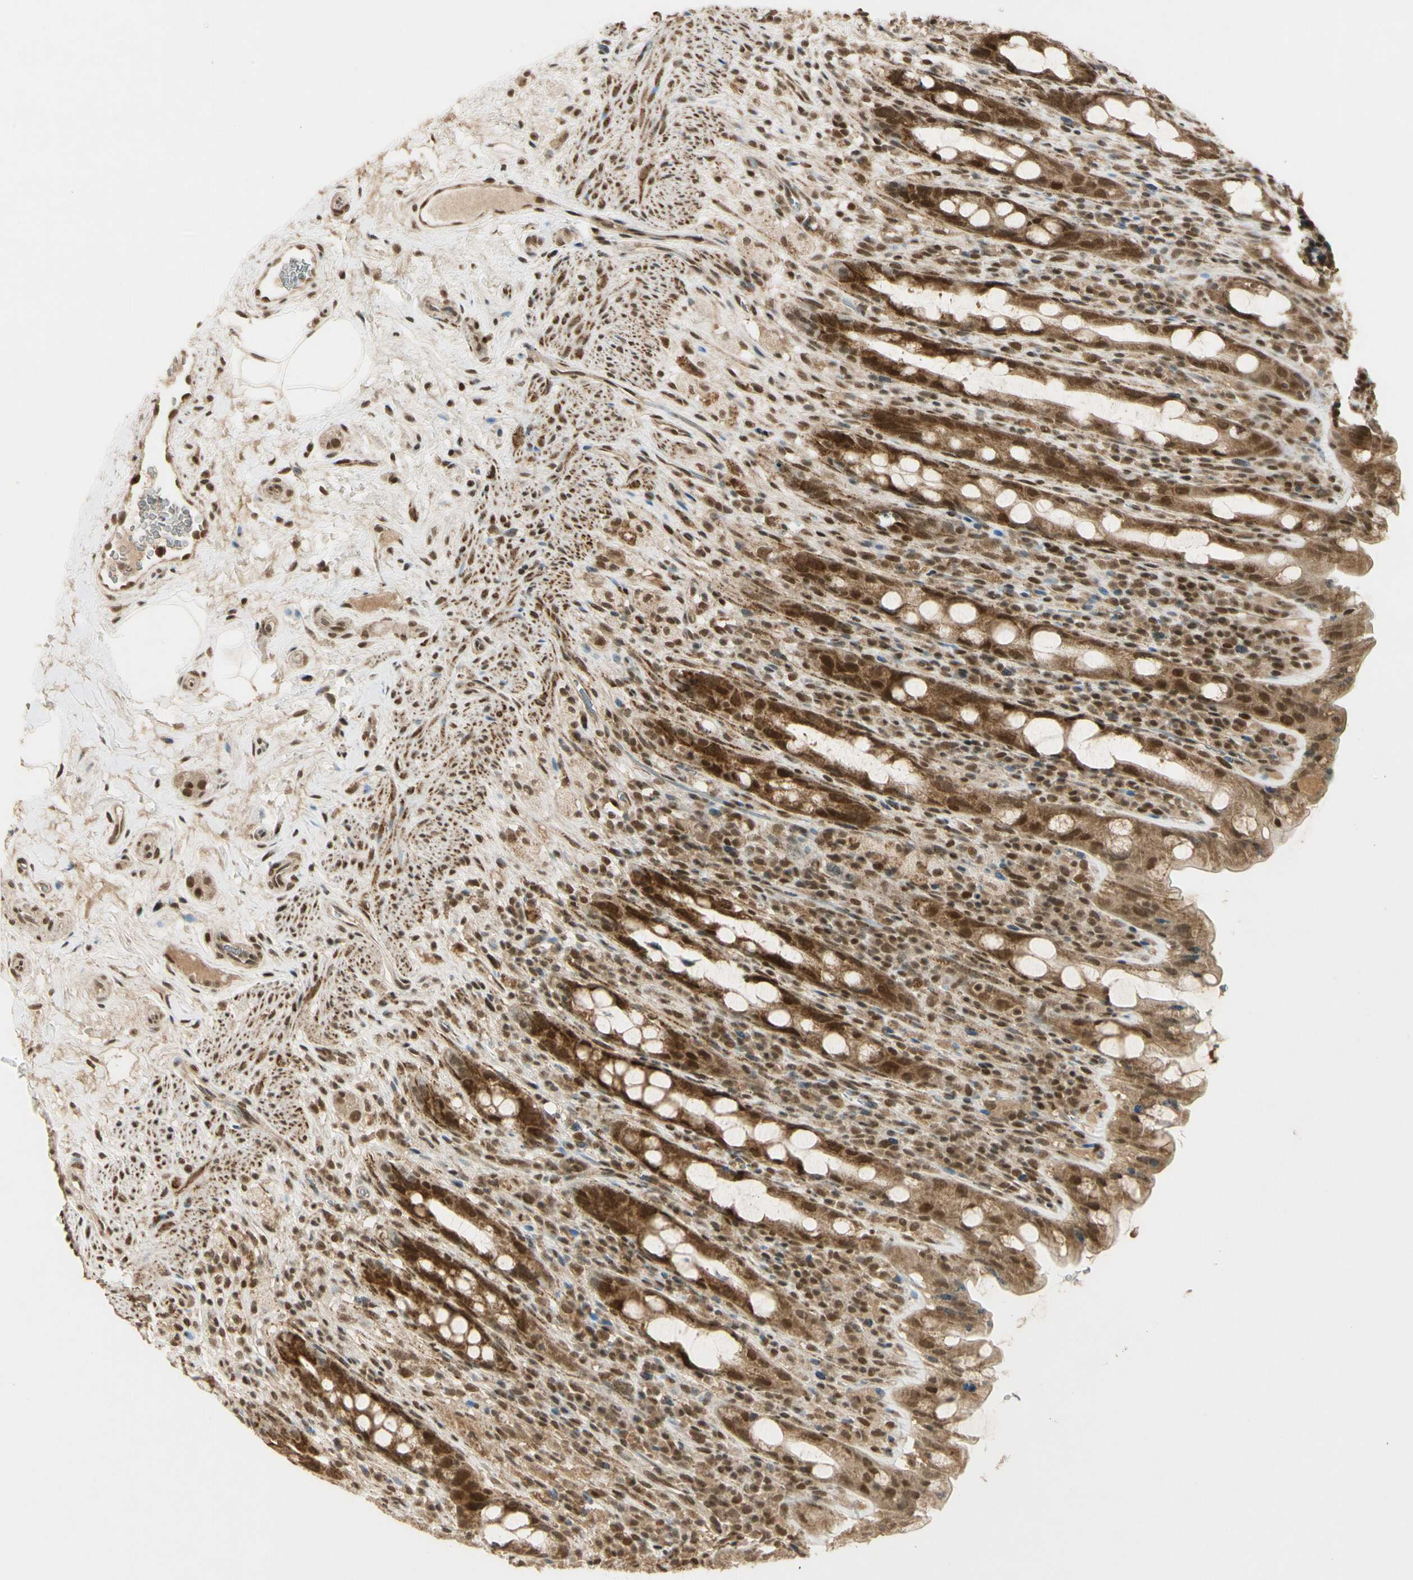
{"staining": {"intensity": "moderate", "quantity": ">75%", "location": "cytoplasmic/membranous,nuclear"}, "tissue": "rectum", "cell_type": "Glandular cells", "image_type": "normal", "snomed": [{"axis": "morphology", "description": "Normal tissue, NOS"}, {"axis": "topography", "description": "Rectum"}], "caption": "Immunohistochemistry (IHC) histopathology image of benign human rectum stained for a protein (brown), which reveals medium levels of moderate cytoplasmic/membranous,nuclear positivity in about >75% of glandular cells.", "gene": "ZNF135", "patient": {"sex": "male", "age": 44}}